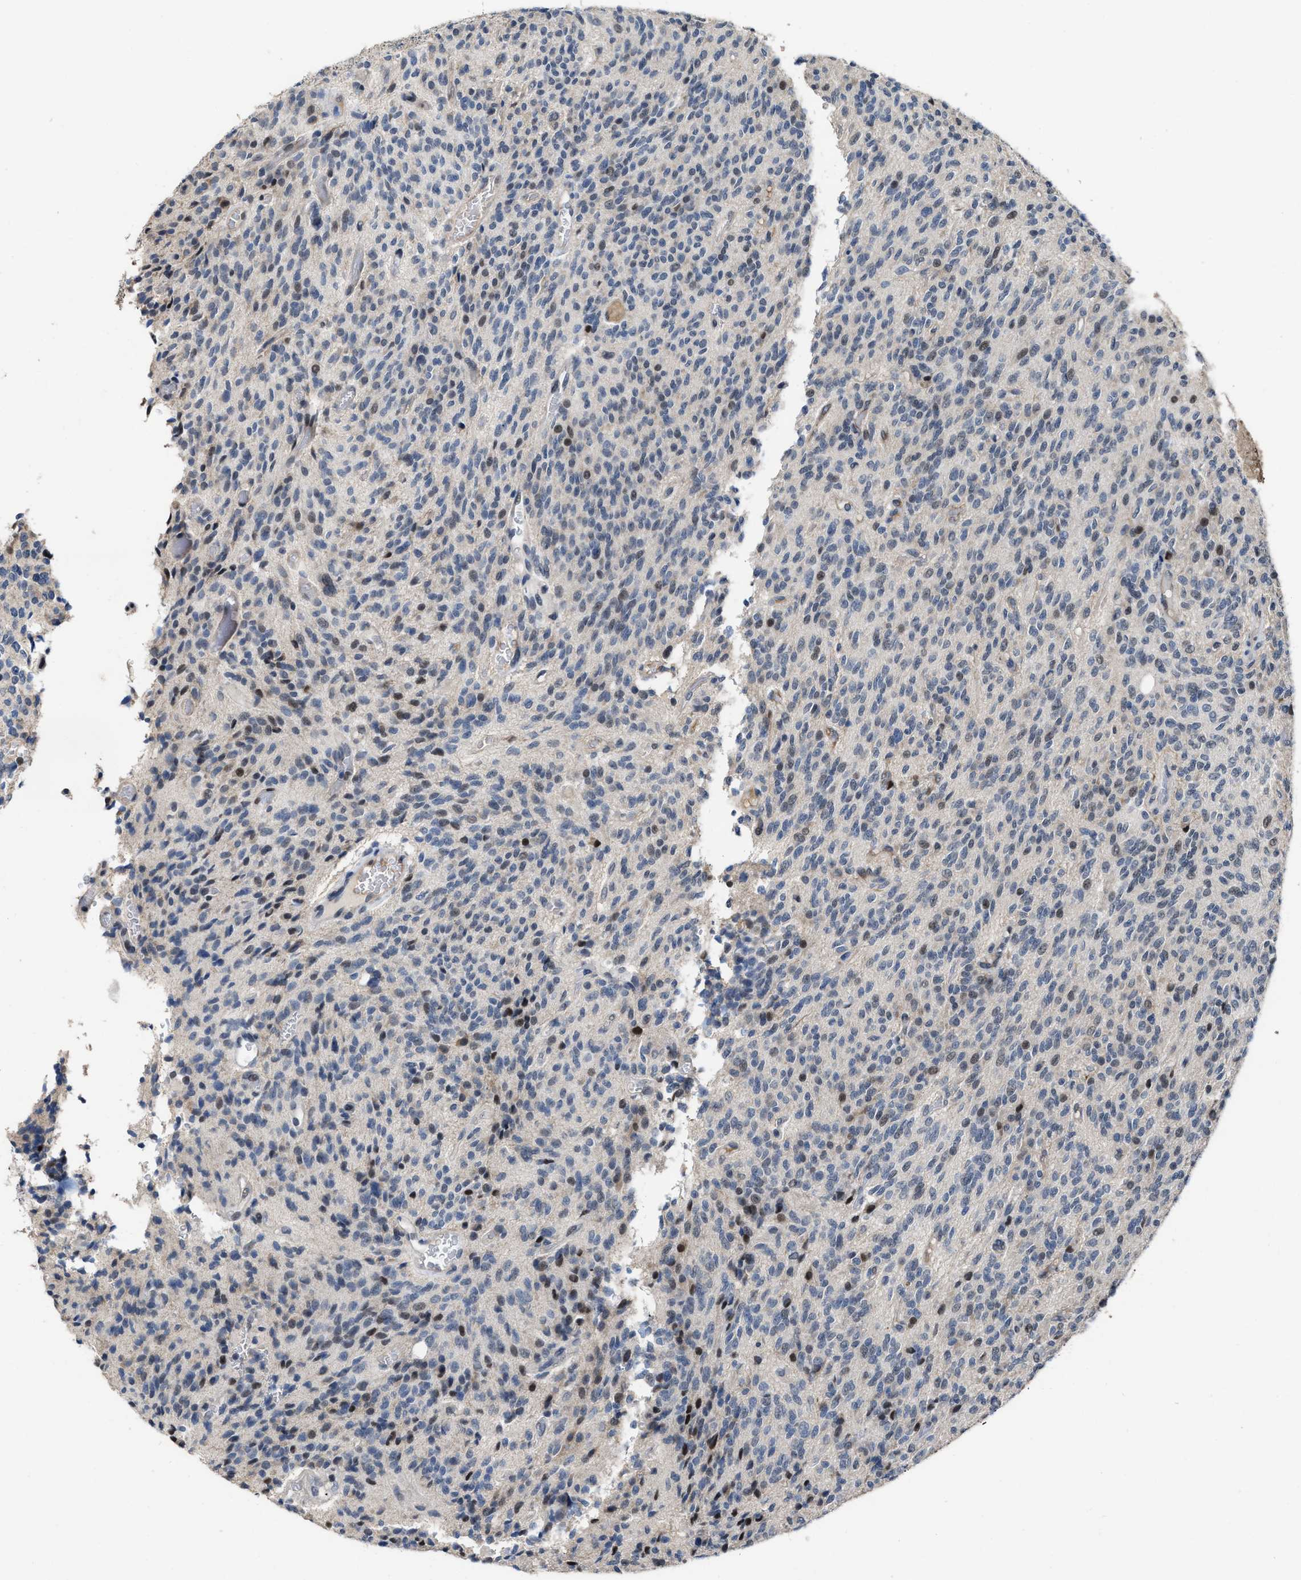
{"staining": {"intensity": "moderate", "quantity": "<25%", "location": "nuclear"}, "tissue": "glioma", "cell_type": "Tumor cells", "image_type": "cancer", "snomed": [{"axis": "morphology", "description": "Glioma, malignant, High grade"}, {"axis": "topography", "description": "Brain"}], "caption": "Protein expression analysis of human malignant glioma (high-grade) reveals moderate nuclear expression in approximately <25% of tumor cells. (DAB IHC, brown staining for protein, blue staining for nuclei).", "gene": "ZNF20", "patient": {"sex": "male", "age": 34}}